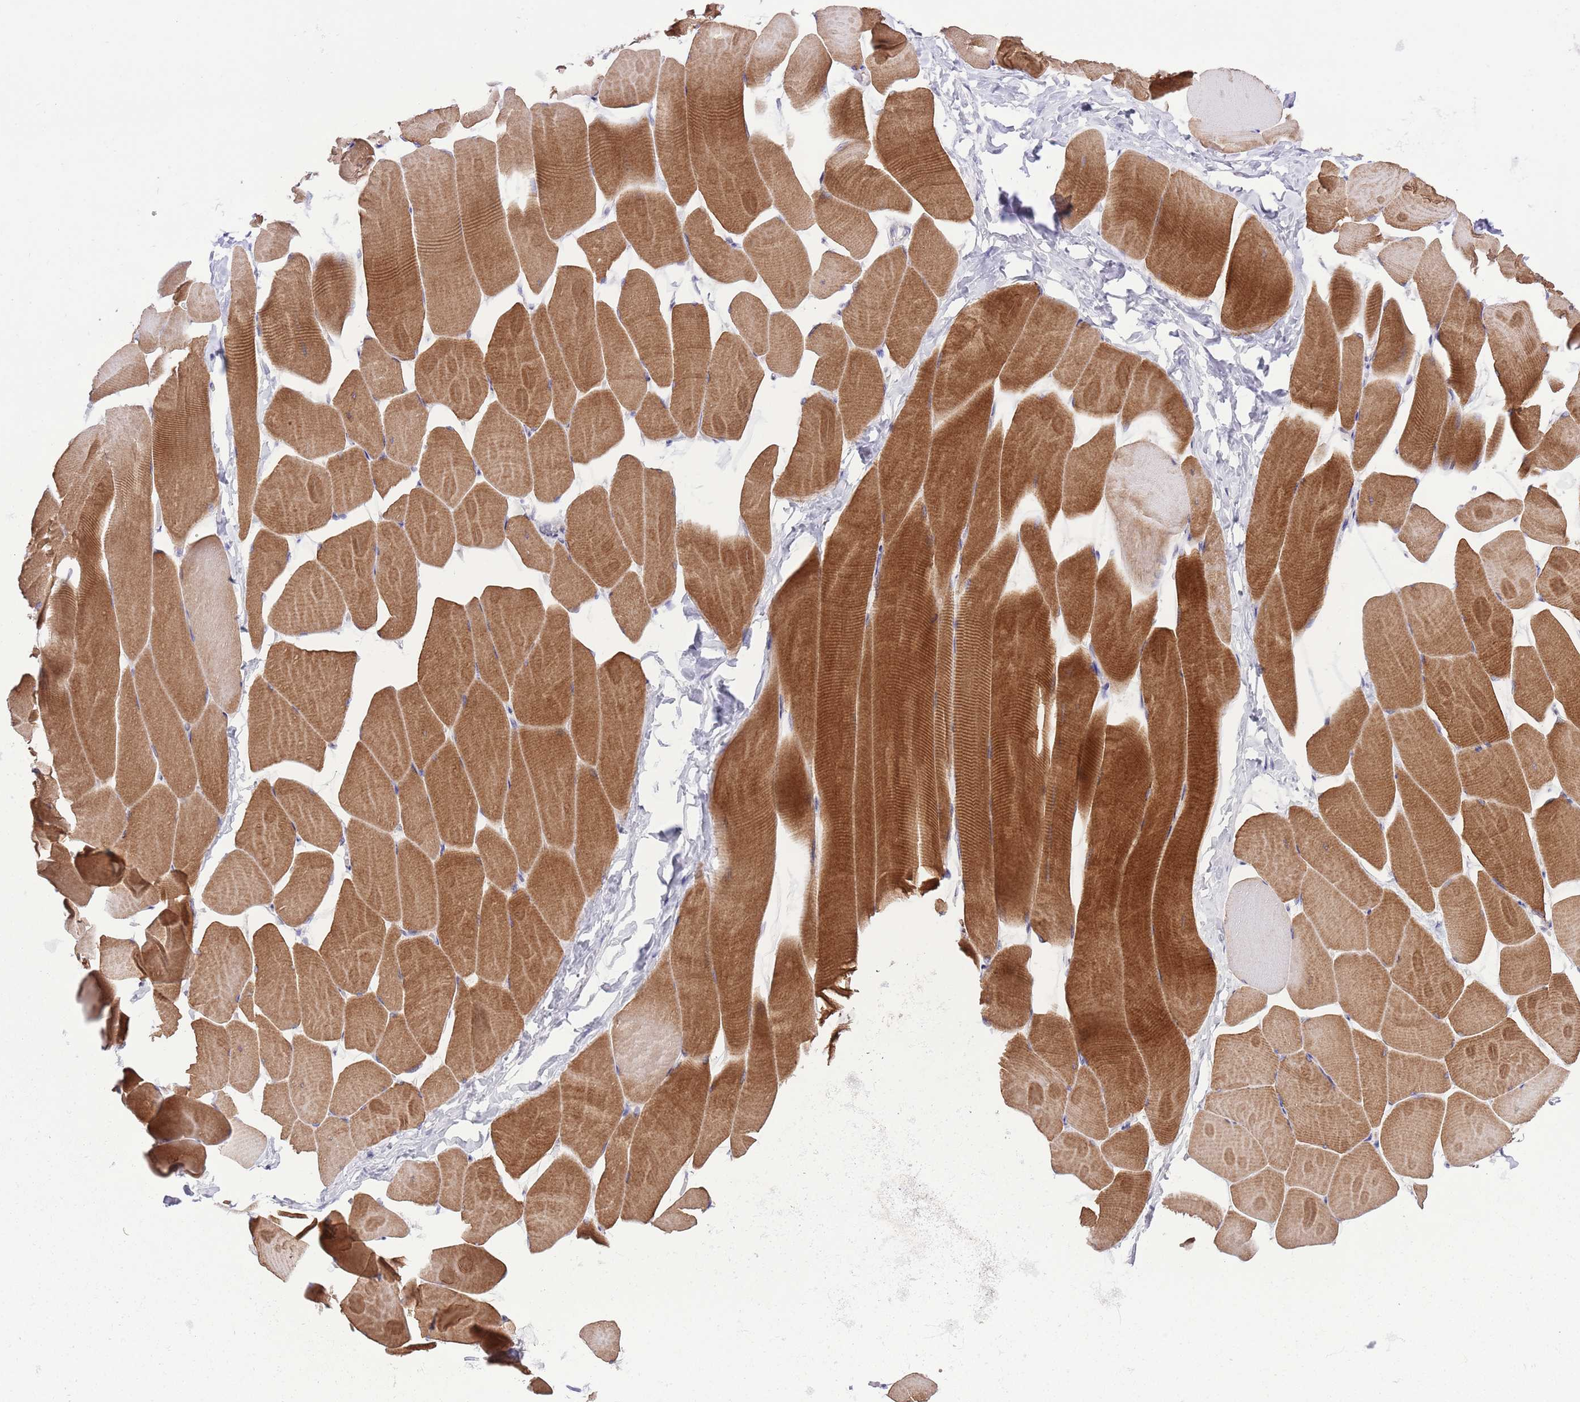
{"staining": {"intensity": "strong", "quantity": ">75%", "location": "cytoplasmic/membranous"}, "tissue": "skeletal muscle", "cell_type": "Myocytes", "image_type": "normal", "snomed": [{"axis": "morphology", "description": "Normal tissue, NOS"}, {"axis": "topography", "description": "Skeletal muscle"}], "caption": "Myocytes display high levels of strong cytoplasmic/membranous positivity in about >75% of cells in normal human skeletal muscle. Using DAB (3,3'-diaminobenzidine) (brown) and hematoxylin (blue) stains, captured at high magnification using brightfield microscopy.", "gene": "GALK2", "patient": {"sex": "male", "age": 25}}